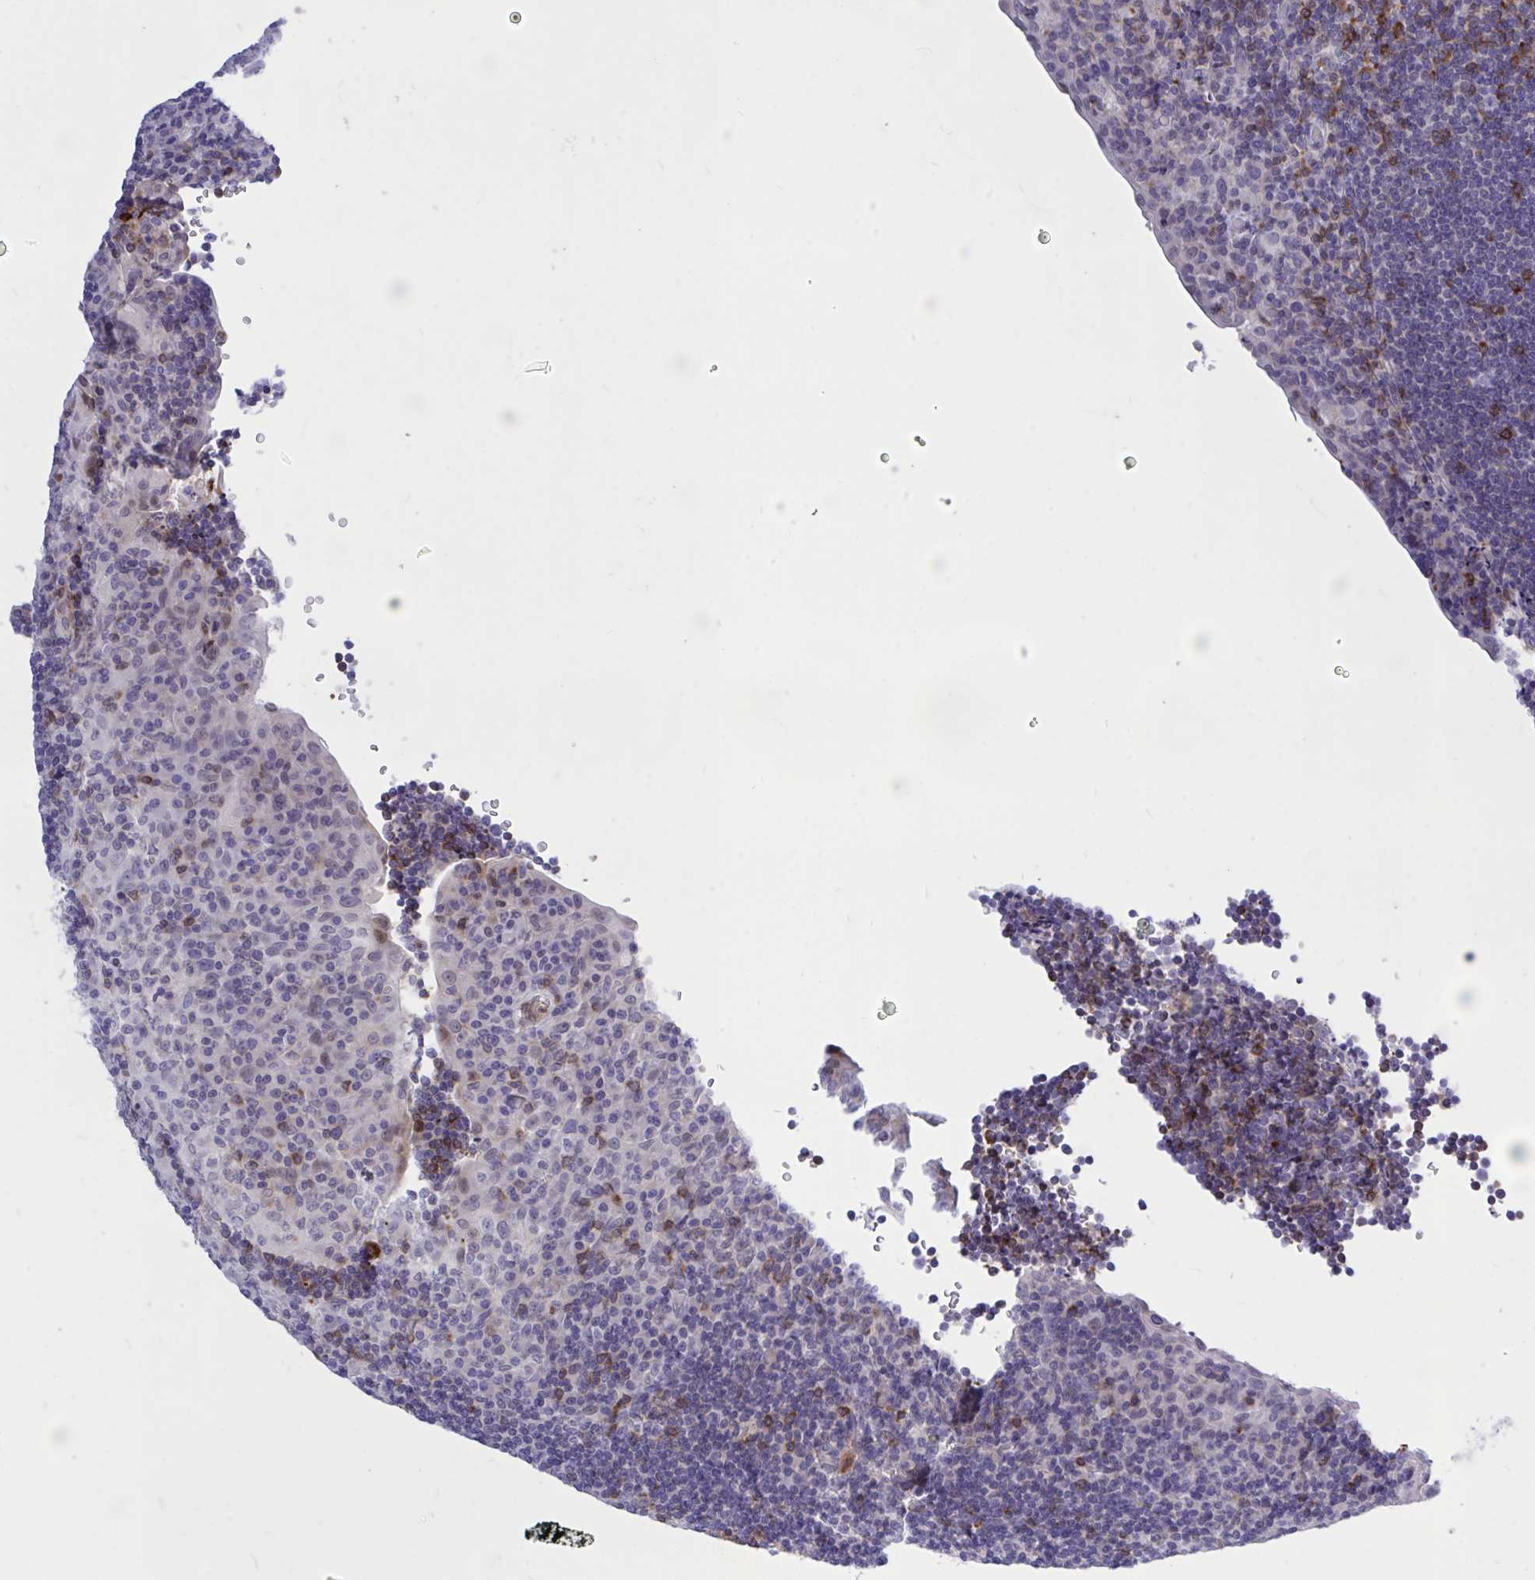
{"staining": {"intensity": "moderate", "quantity": "<25%", "location": "cytoplasmic/membranous"}, "tissue": "tonsil", "cell_type": "Germinal center cells", "image_type": "normal", "snomed": [{"axis": "morphology", "description": "Normal tissue, NOS"}, {"axis": "topography", "description": "Tonsil"}], "caption": "IHC histopathology image of unremarkable tonsil: human tonsil stained using immunohistochemistry reveals low levels of moderate protein expression localized specifically in the cytoplasmic/membranous of germinal center cells, appearing as a cytoplasmic/membranous brown color.", "gene": "CXCL8", "patient": {"sex": "male", "age": 17}}